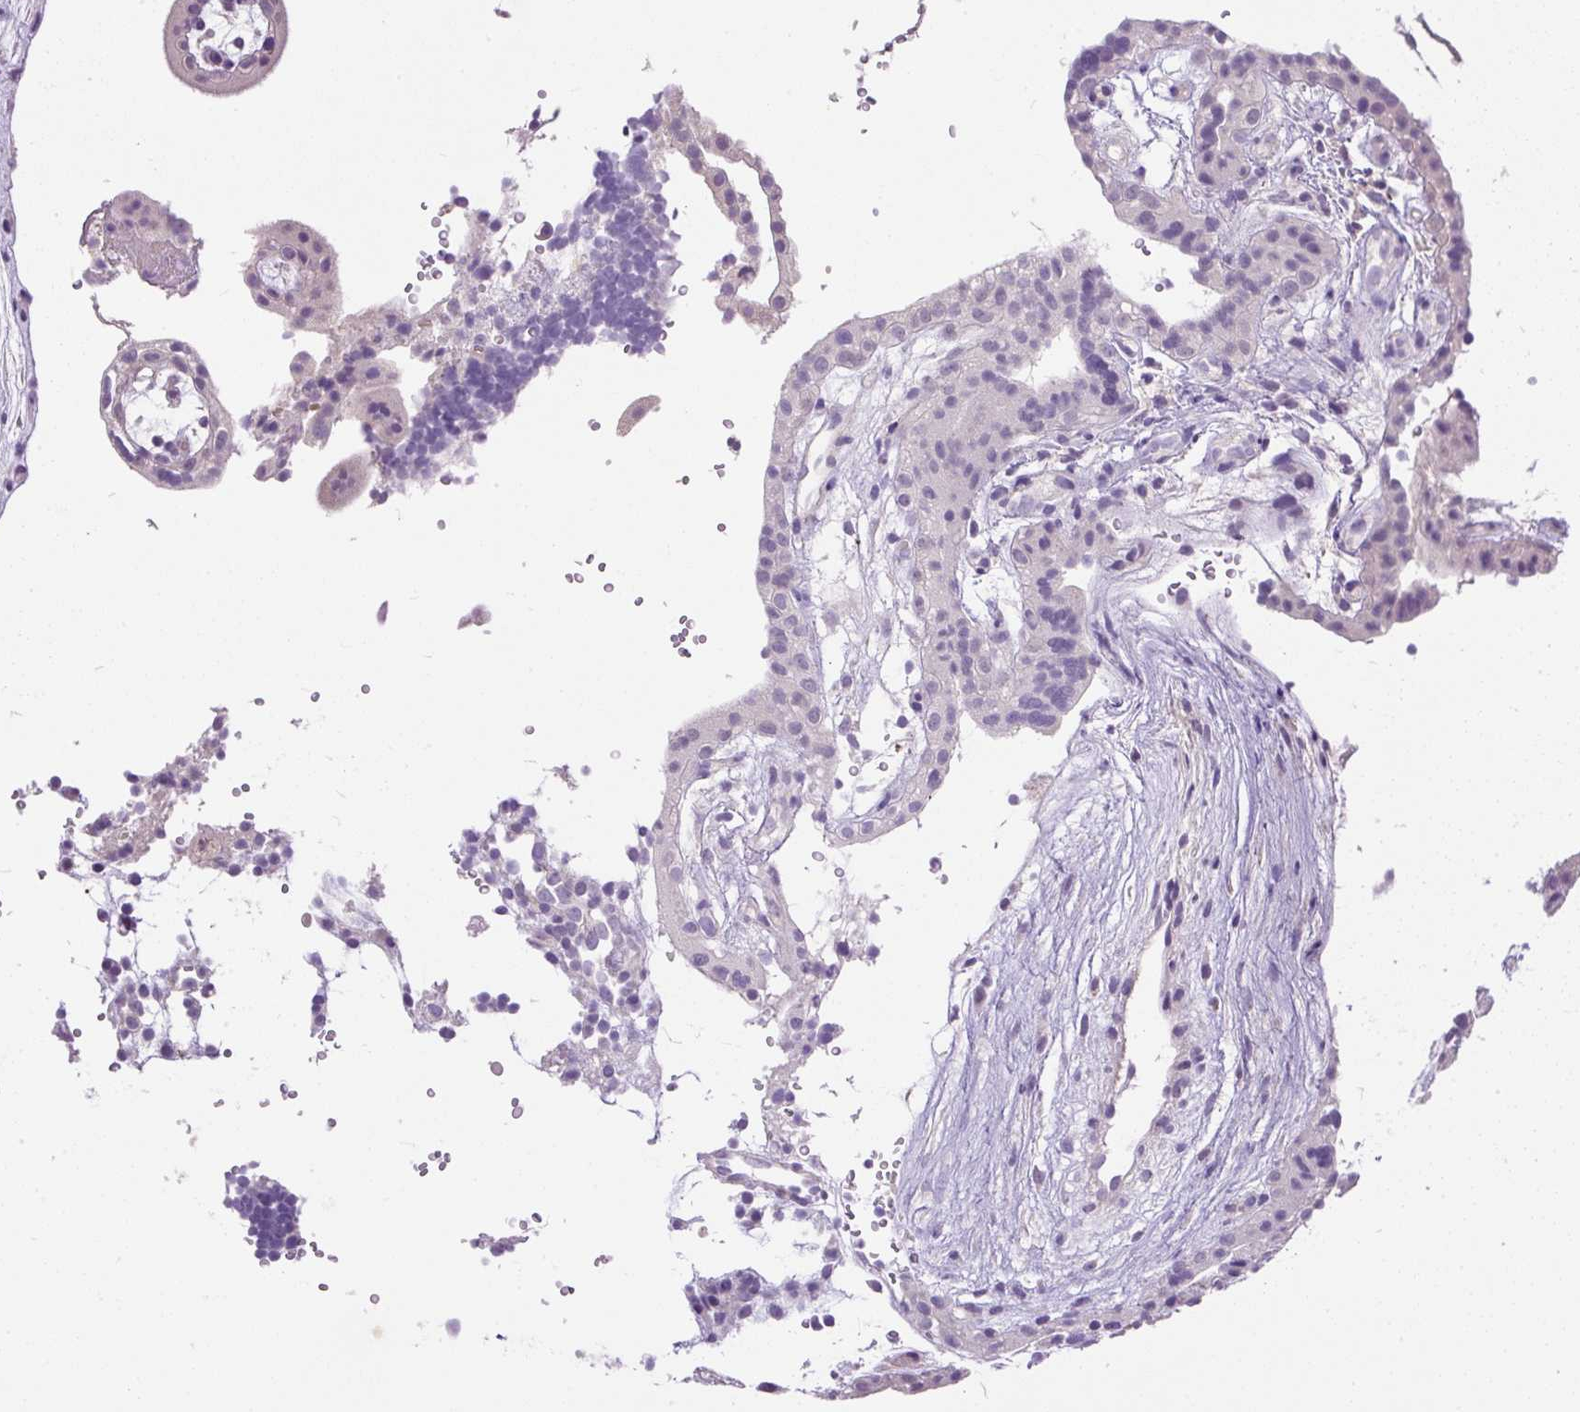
{"staining": {"intensity": "negative", "quantity": "none", "location": "none"}, "tissue": "placenta", "cell_type": "Trophoblastic cells", "image_type": "normal", "snomed": [{"axis": "morphology", "description": "Normal tissue, NOS"}, {"axis": "topography", "description": "Placenta"}], "caption": "Protein analysis of normal placenta displays no significant expression in trophoblastic cells.", "gene": "KRTAP20", "patient": {"sex": "female", "age": 18}}